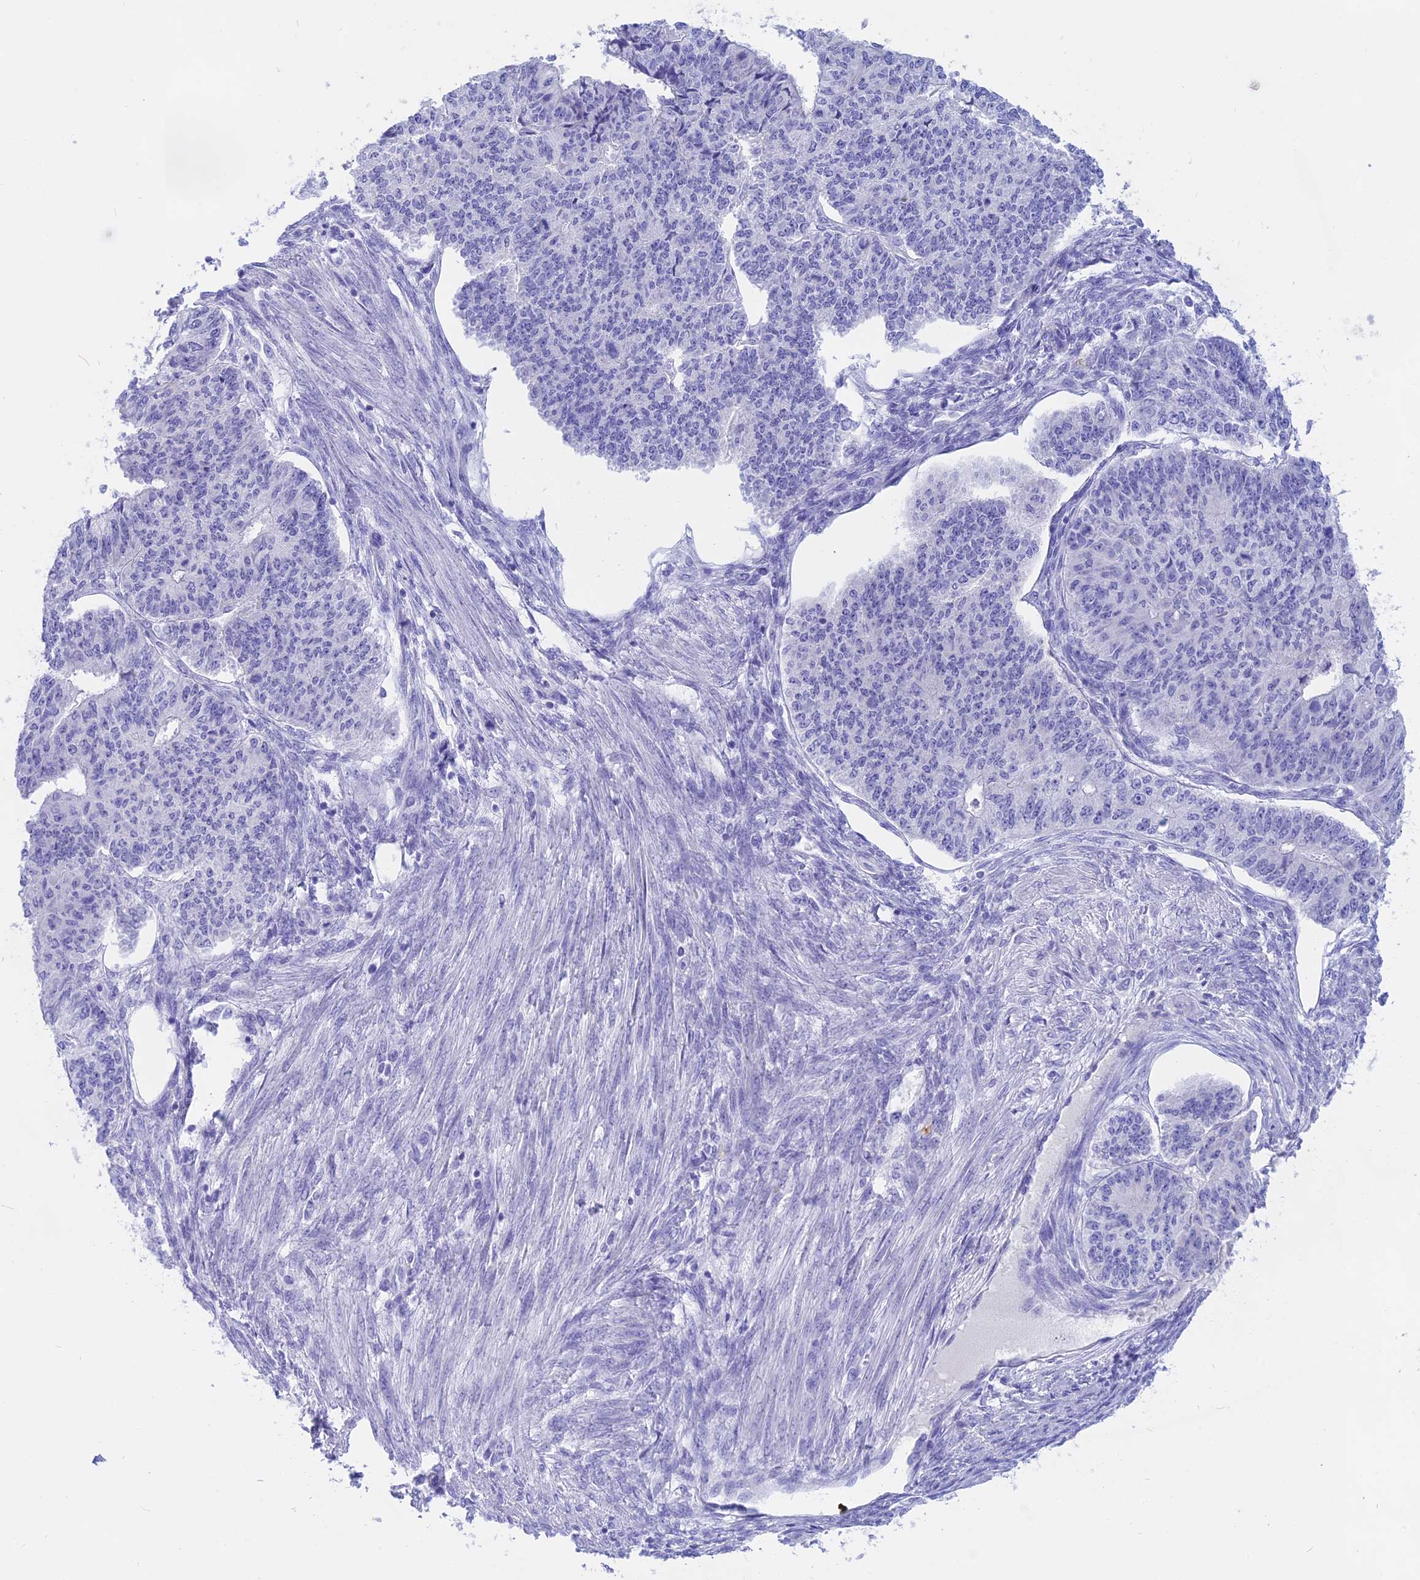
{"staining": {"intensity": "negative", "quantity": "none", "location": "none"}, "tissue": "endometrial cancer", "cell_type": "Tumor cells", "image_type": "cancer", "snomed": [{"axis": "morphology", "description": "Adenocarcinoma, NOS"}, {"axis": "topography", "description": "Endometrium"}], "caption": "This is an IHC photomicrograph of endometrial cancer (adenocarcinoma). There is no positivity in tumor cells.", "gene": "ISCA1", "patient": {"sex": "female", "age": 32}}